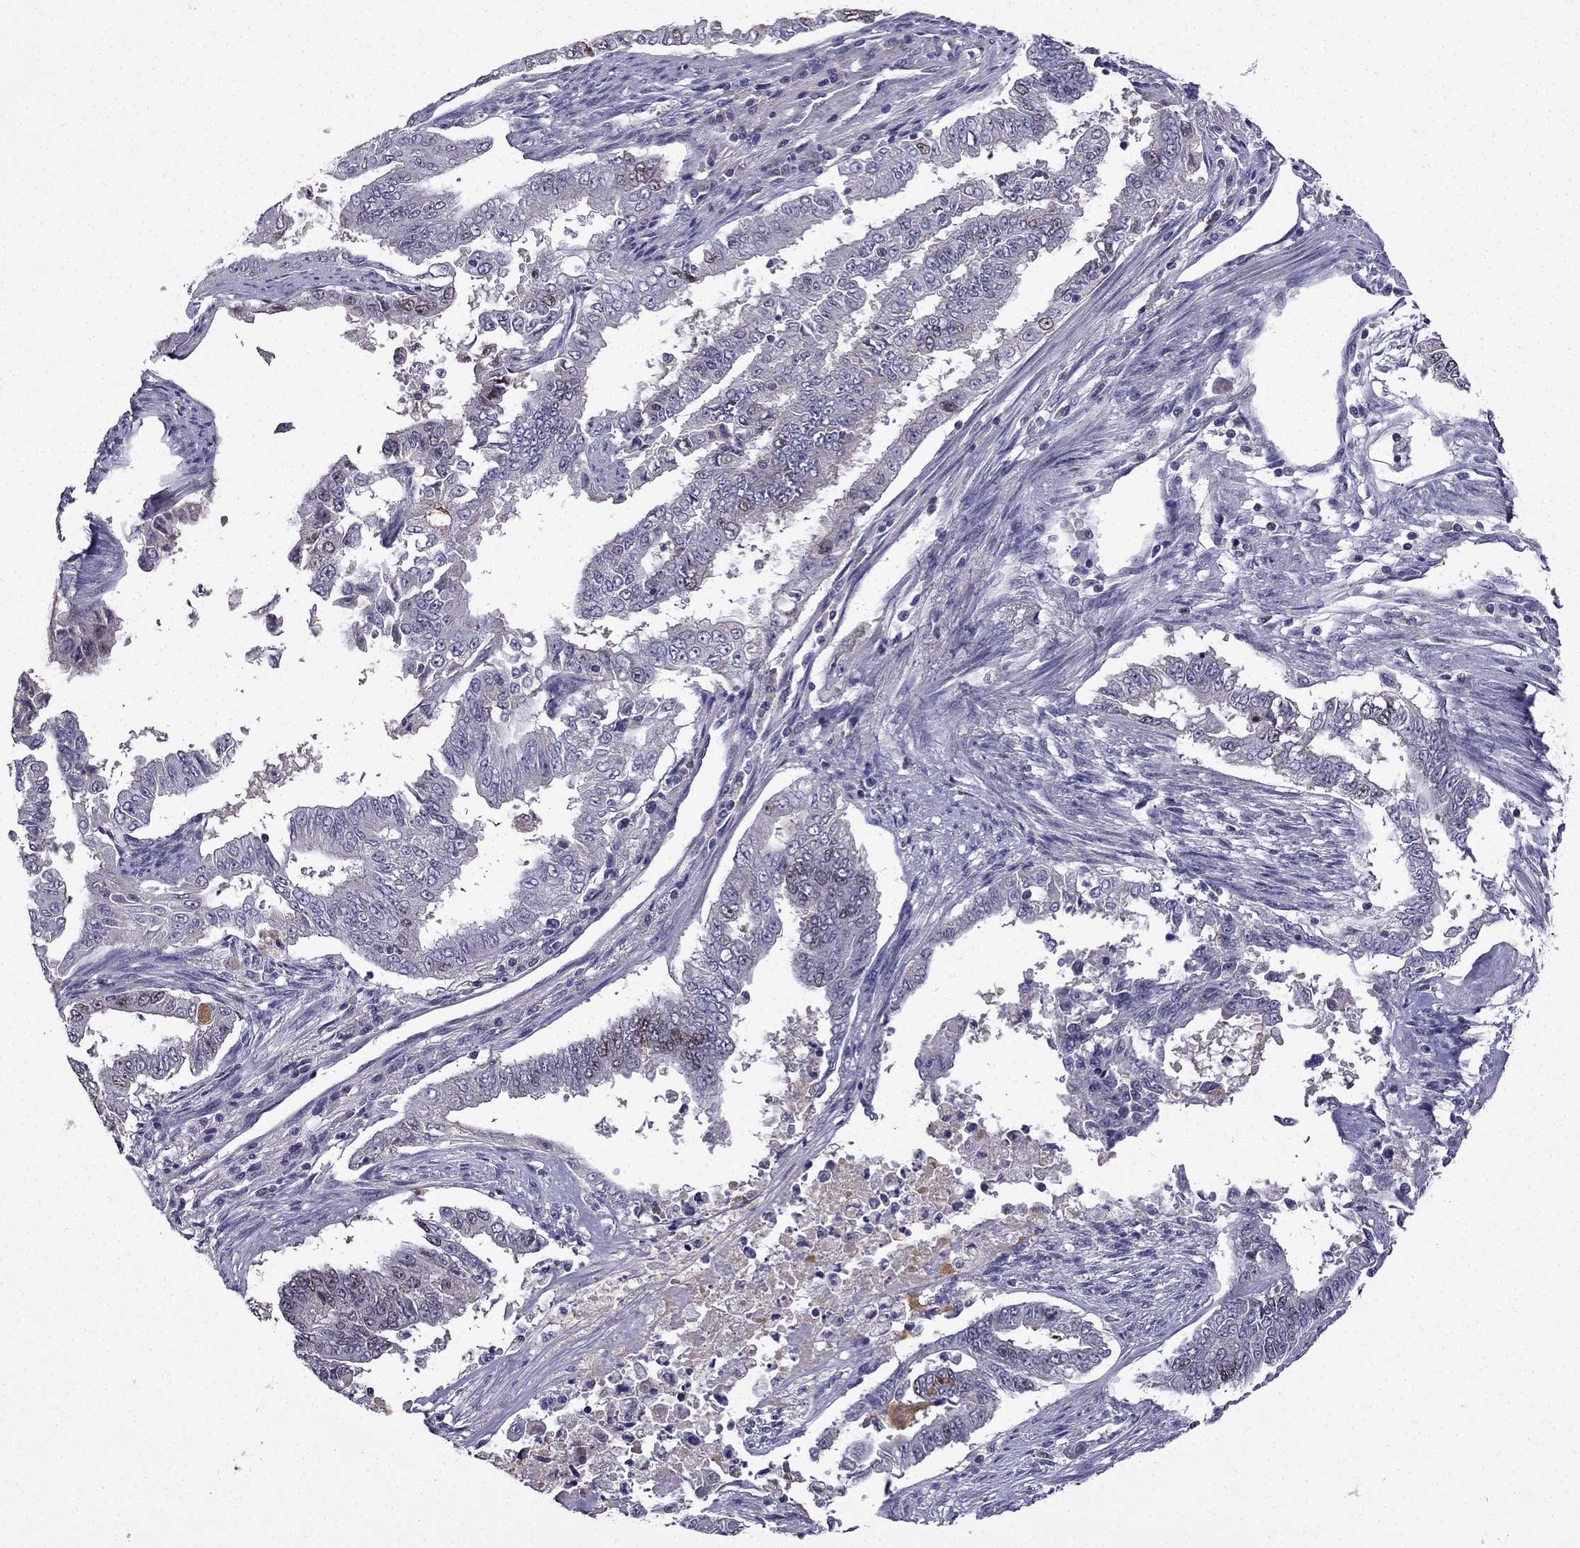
{"staining": {"intensity": "weak", "quantity": "<25%", "location": "nuclear"}, "tissue": "endometrial cancer", "cell_type": "Tumor cells", "image_type": "cancer", "snomed": [{"axis": "morphology", "description": "Adenocarcinoma, NOS"}, {"axis": "topography", "description": "Uterus"}], "caption": "Immunohistochemical staining of human adenocarcinoma (endometrial) shows no significant staining in tumor cells.", "gene": "UHRF1", "patient": {"sex": "female", "age": 59}}